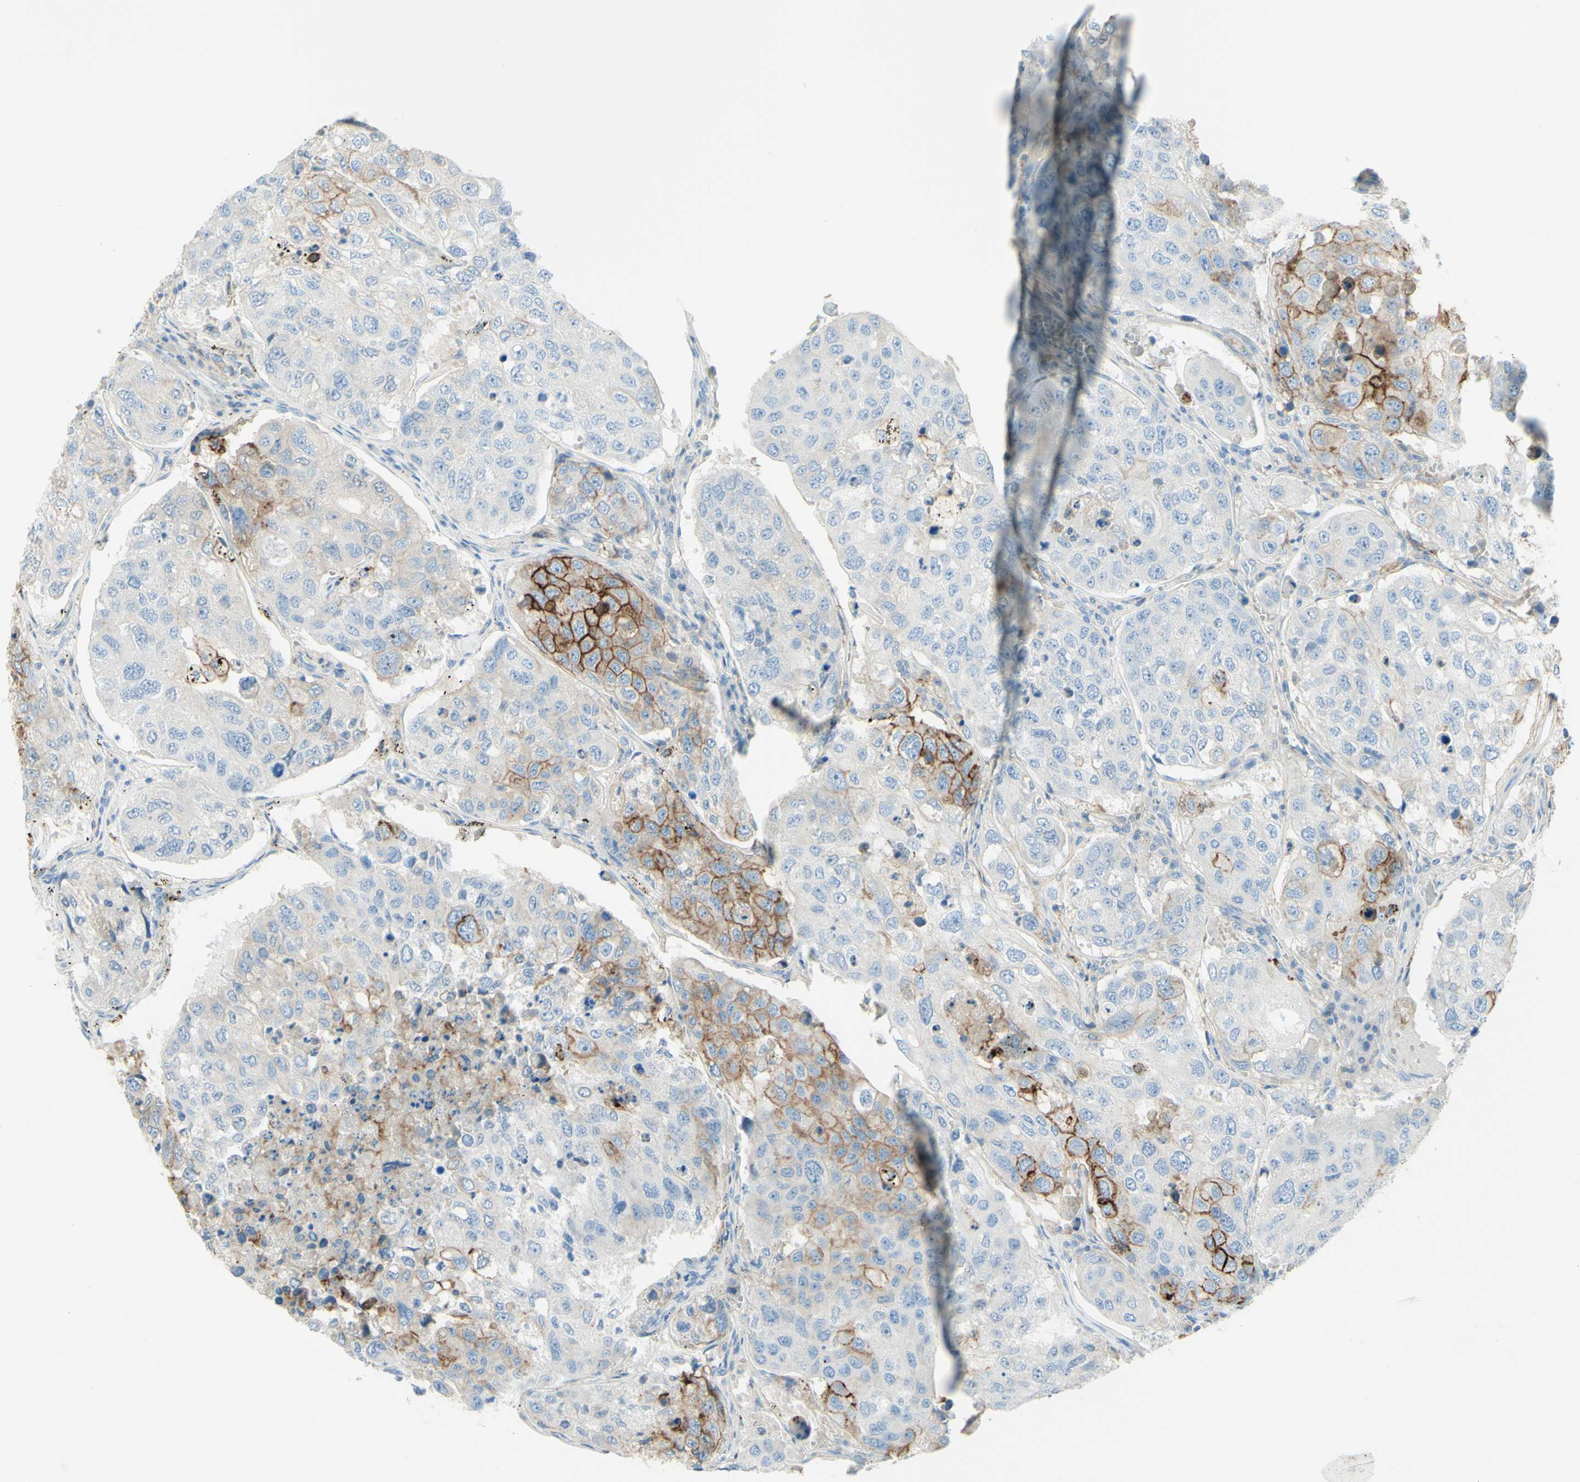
{"staining": {"intensity": "strong", "quantity": "<25%", "location": "cytoplasmic/membranous"}, "tissue": "urothelial cancer", "cell_type": "Tumor cells", "image_type": "cancer", "snomed": [{"axis": "morphology", "description": "Urothelial carcinoma, High grade"}, {"axis": "topography", "description": "Lymph node"}, {"axis": "topography", "description": "Urinary bladder"}], "caption": "Tumor cells display medium levels of strong cytoplasmic/membranous staining in about <25% of cells in urothelial carcinoma (high-grade).", "gene": "ALCAM", "patient": {"sex": "male", "age": 51}}